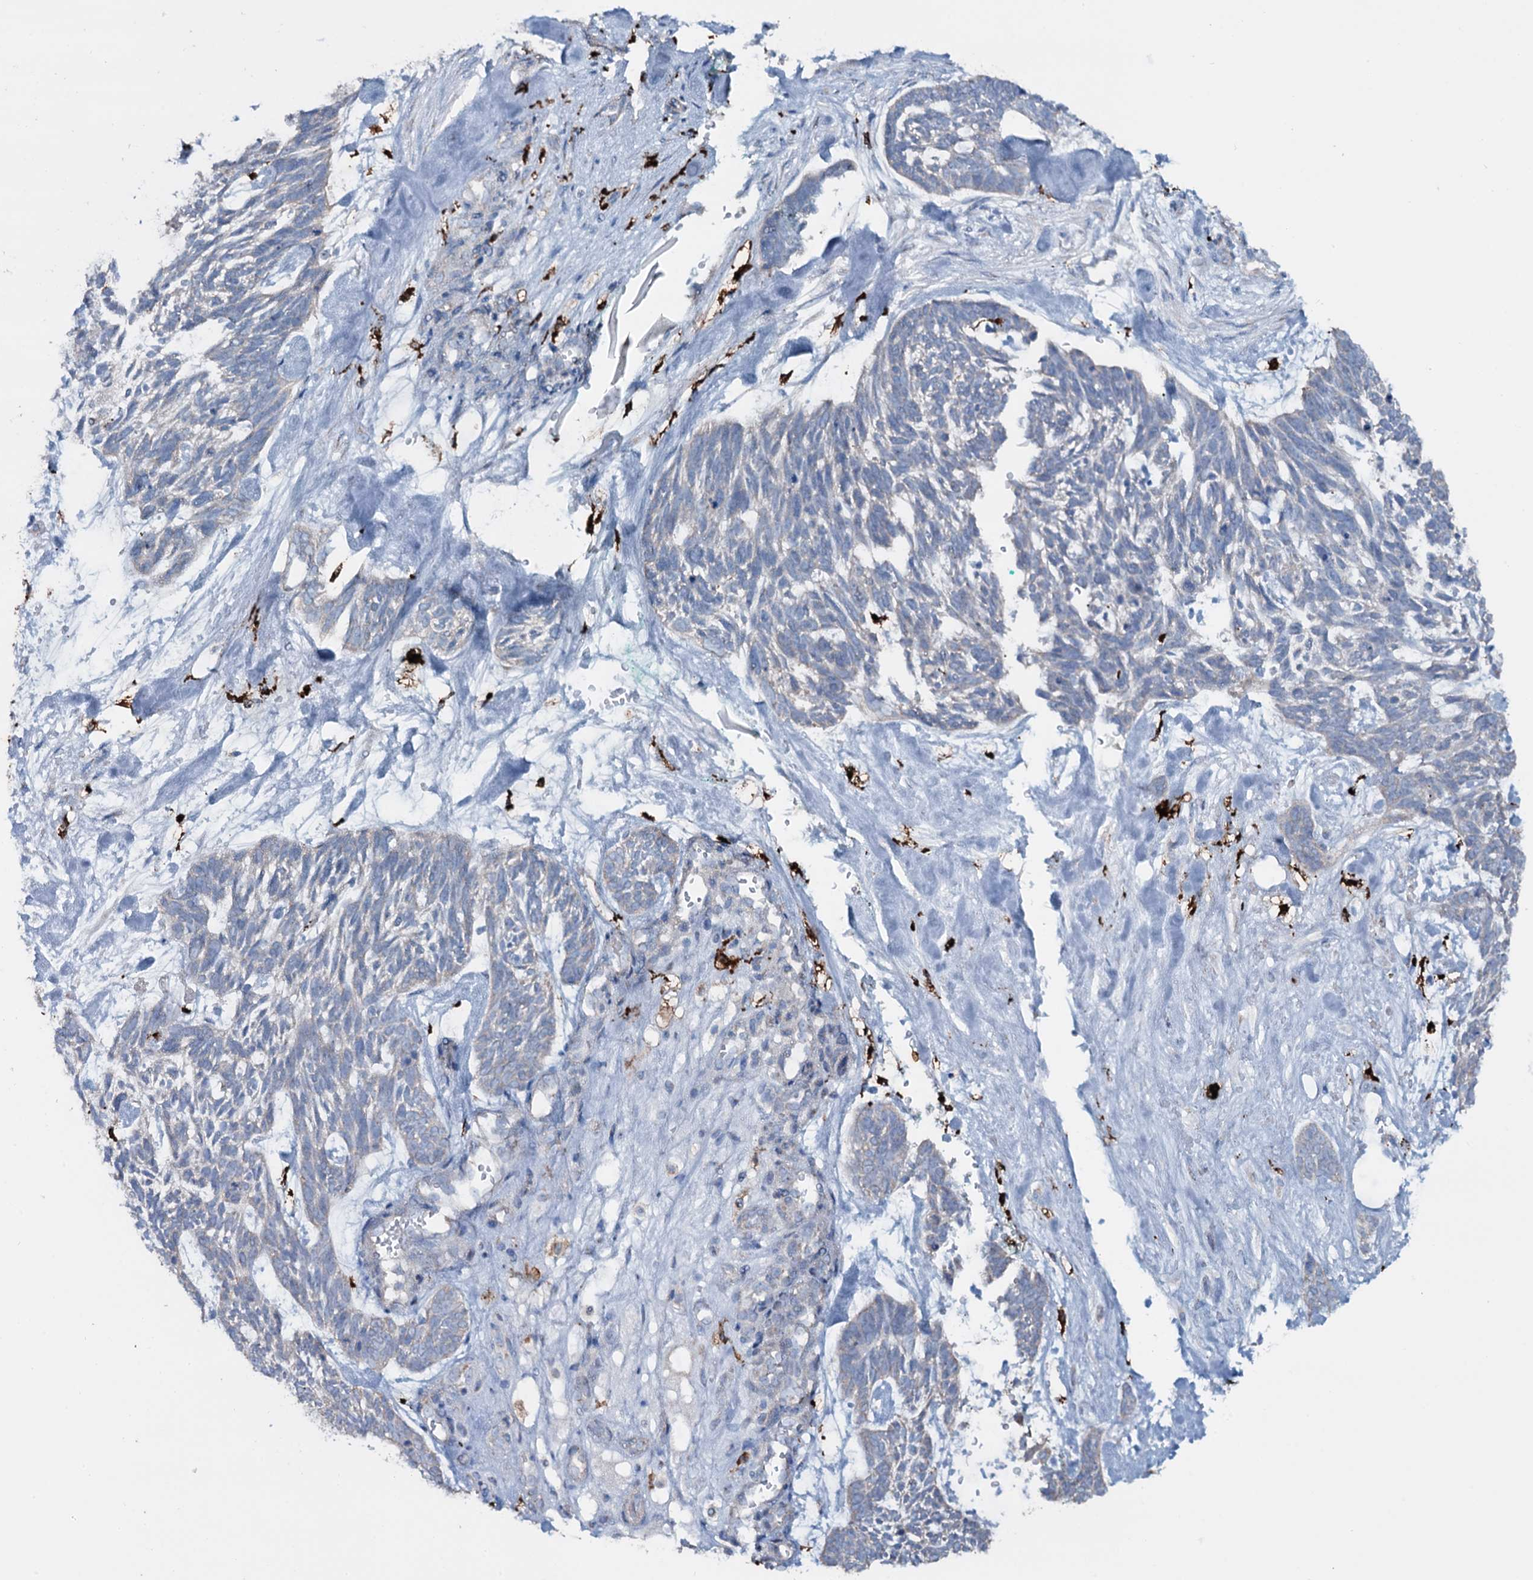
{"staining": {"intensity": "negative", "quantity": "none", "location": "none"}, "tissue": "skin cancer", "cell_type": "Tumor cells", "image_type": "cancer", "snomed": [{"axis": "morphology", "description": "Basal cell carcinoma"}, {"axis": "topography", "description": "Skin"}], "caption": "A micrograph of human skin cancer (basal cell carcinoma) is negative for staining in tumor cells. The staining is performed using DAB (3,3'-diaminobenzidine) brown chromogen with nuclei counter-stained in using hematoxylin.", "gene": "OSBPL2", "patient": {"sex": "male", "age": 88}}